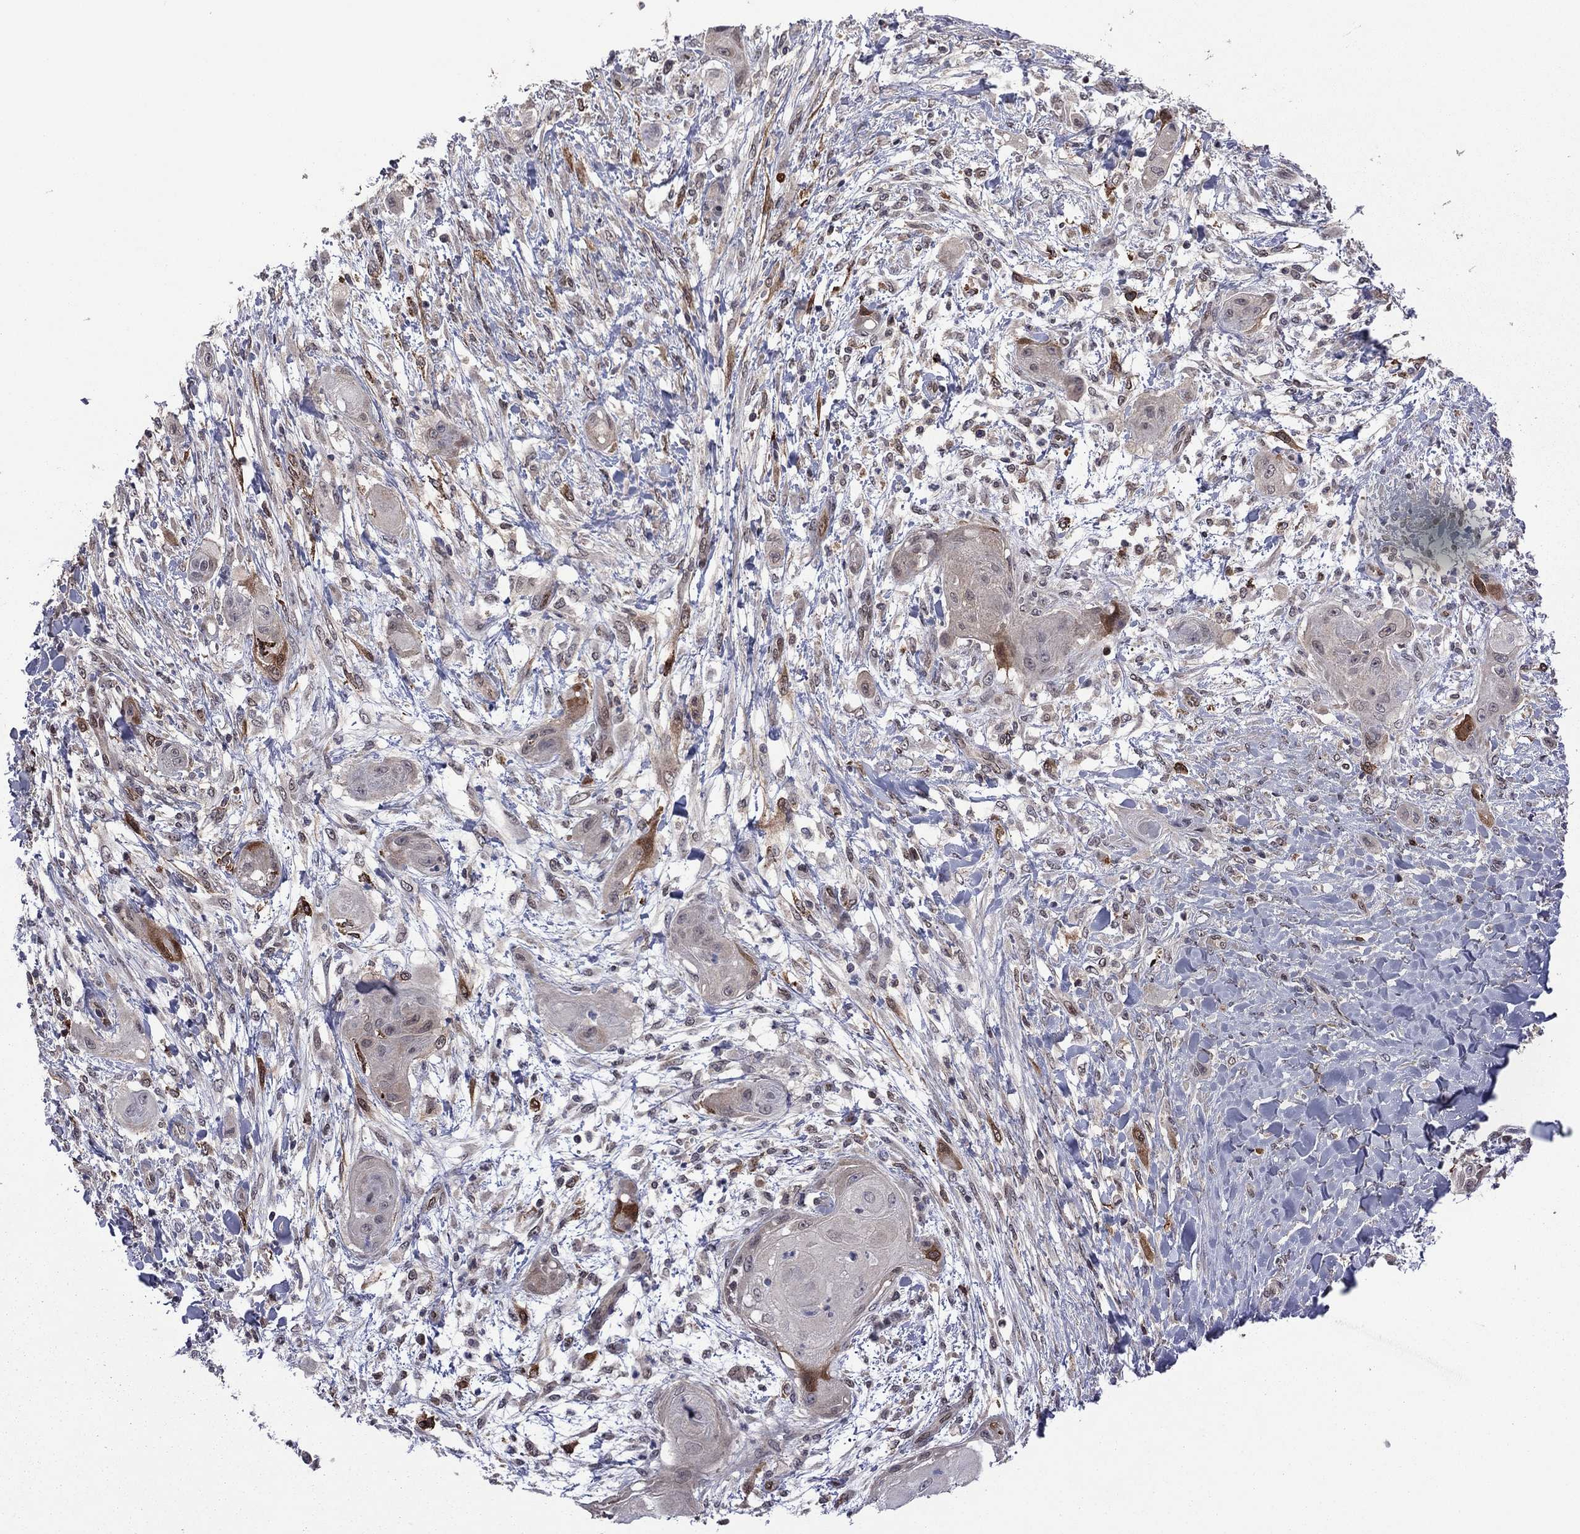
{"staining": {"intensity": "strong", "quantity": "<25%", "location": "cytoplasmic/membranous"}, "tissue": "skin cancer", "cell_type": "Tumor cells", "image_type": "cancer", "snomed": [{"axis": "morphology", "description": "Squamous cell carcinoma, NOS"}, {"axis": "topography", "description": "Skin"}], "caption": "Strong cytoplasmic/membranous expression is identified in about <25% of tumor cells in skin cancer.", "gene": "GPAA1", "patient": {"sex": "male", "age": 62}}